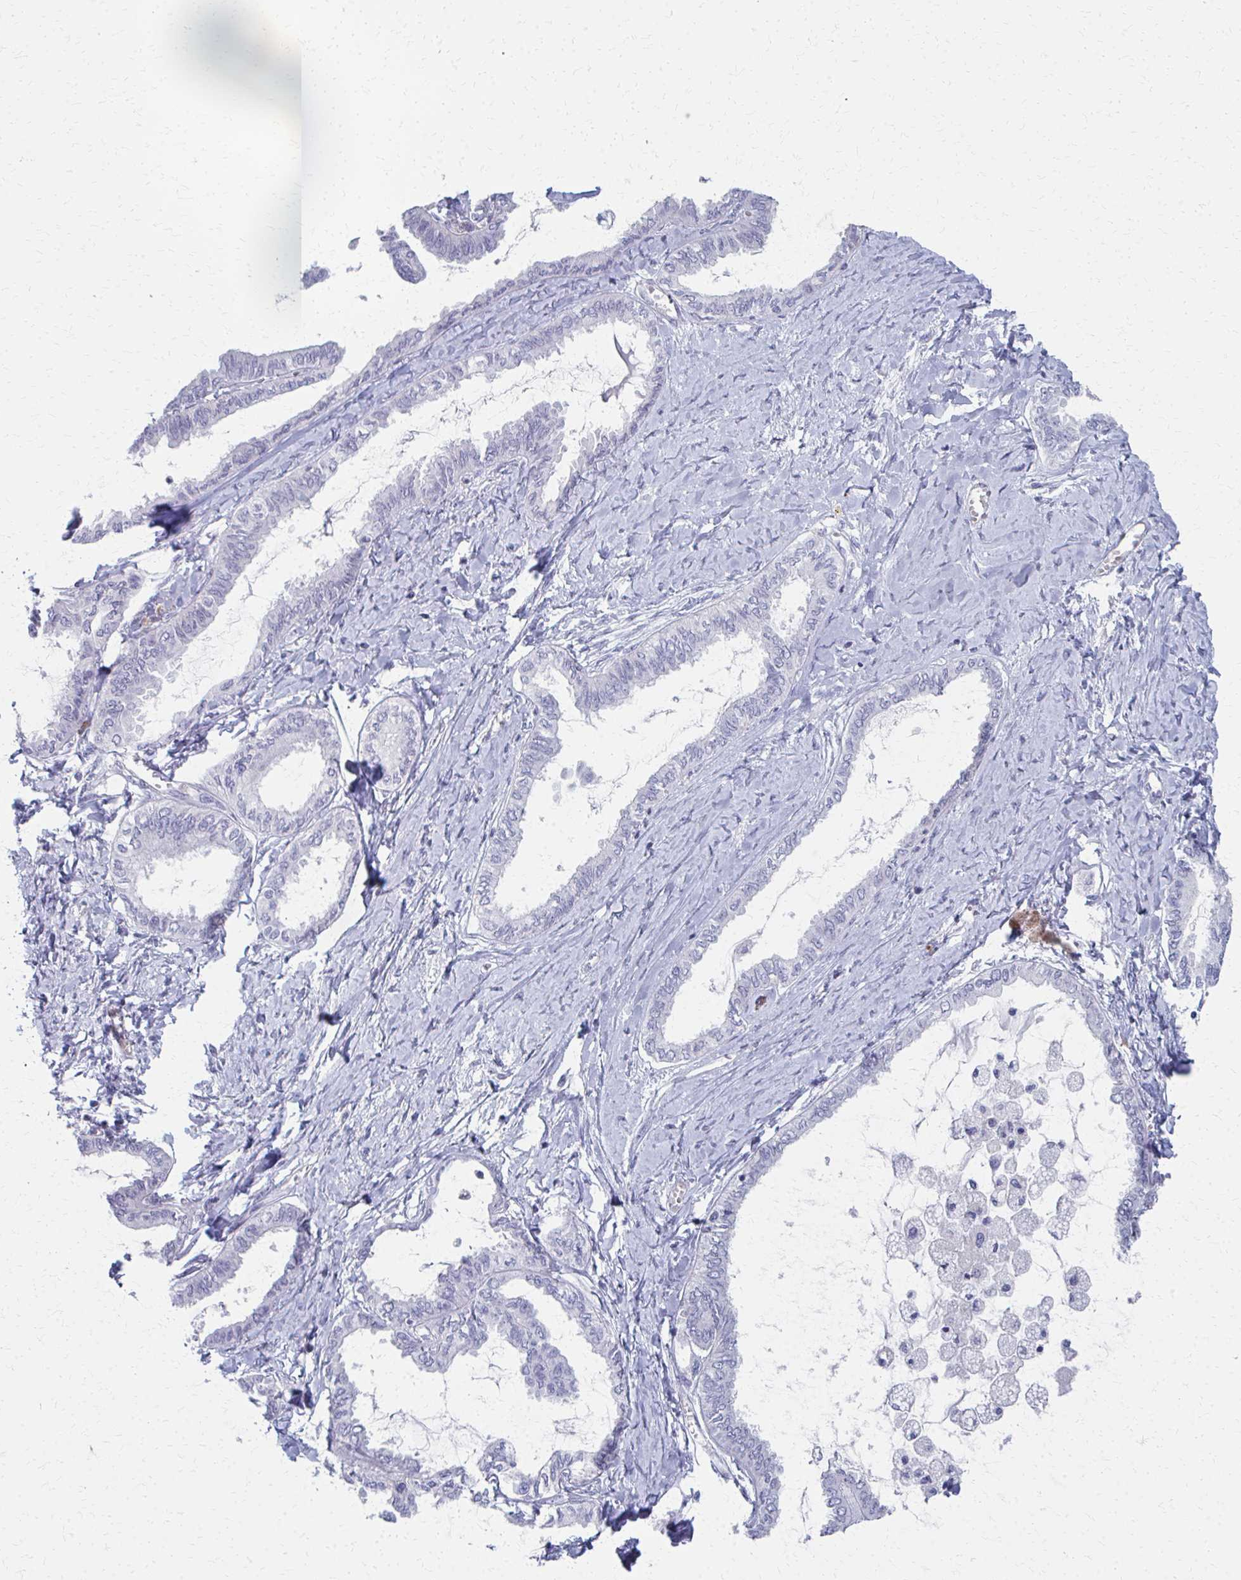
{"staining": {"intensity": "negative", "quantity": "none", "location": "none"}, "tissue": "colorectal cancer", "cell_type": "Tumor cells", "image_type": "cancer", "snomed": [{"axis": "morphology", "description": "Adenocarcinoma, NOS"}, {"axis": "topography", "description": "Colon"}], "caption": "Immunohistochemical staining of adenocarcinoma (colorectal) demonstrates no significant positivity in tumor cells. (Stains: DAB IHC with hematoxylin counter stain, Microscopy: brightfield microscopy at high magnification).", "gene": "MS4A2", "patient": {"sex": "female", "age": 78}}